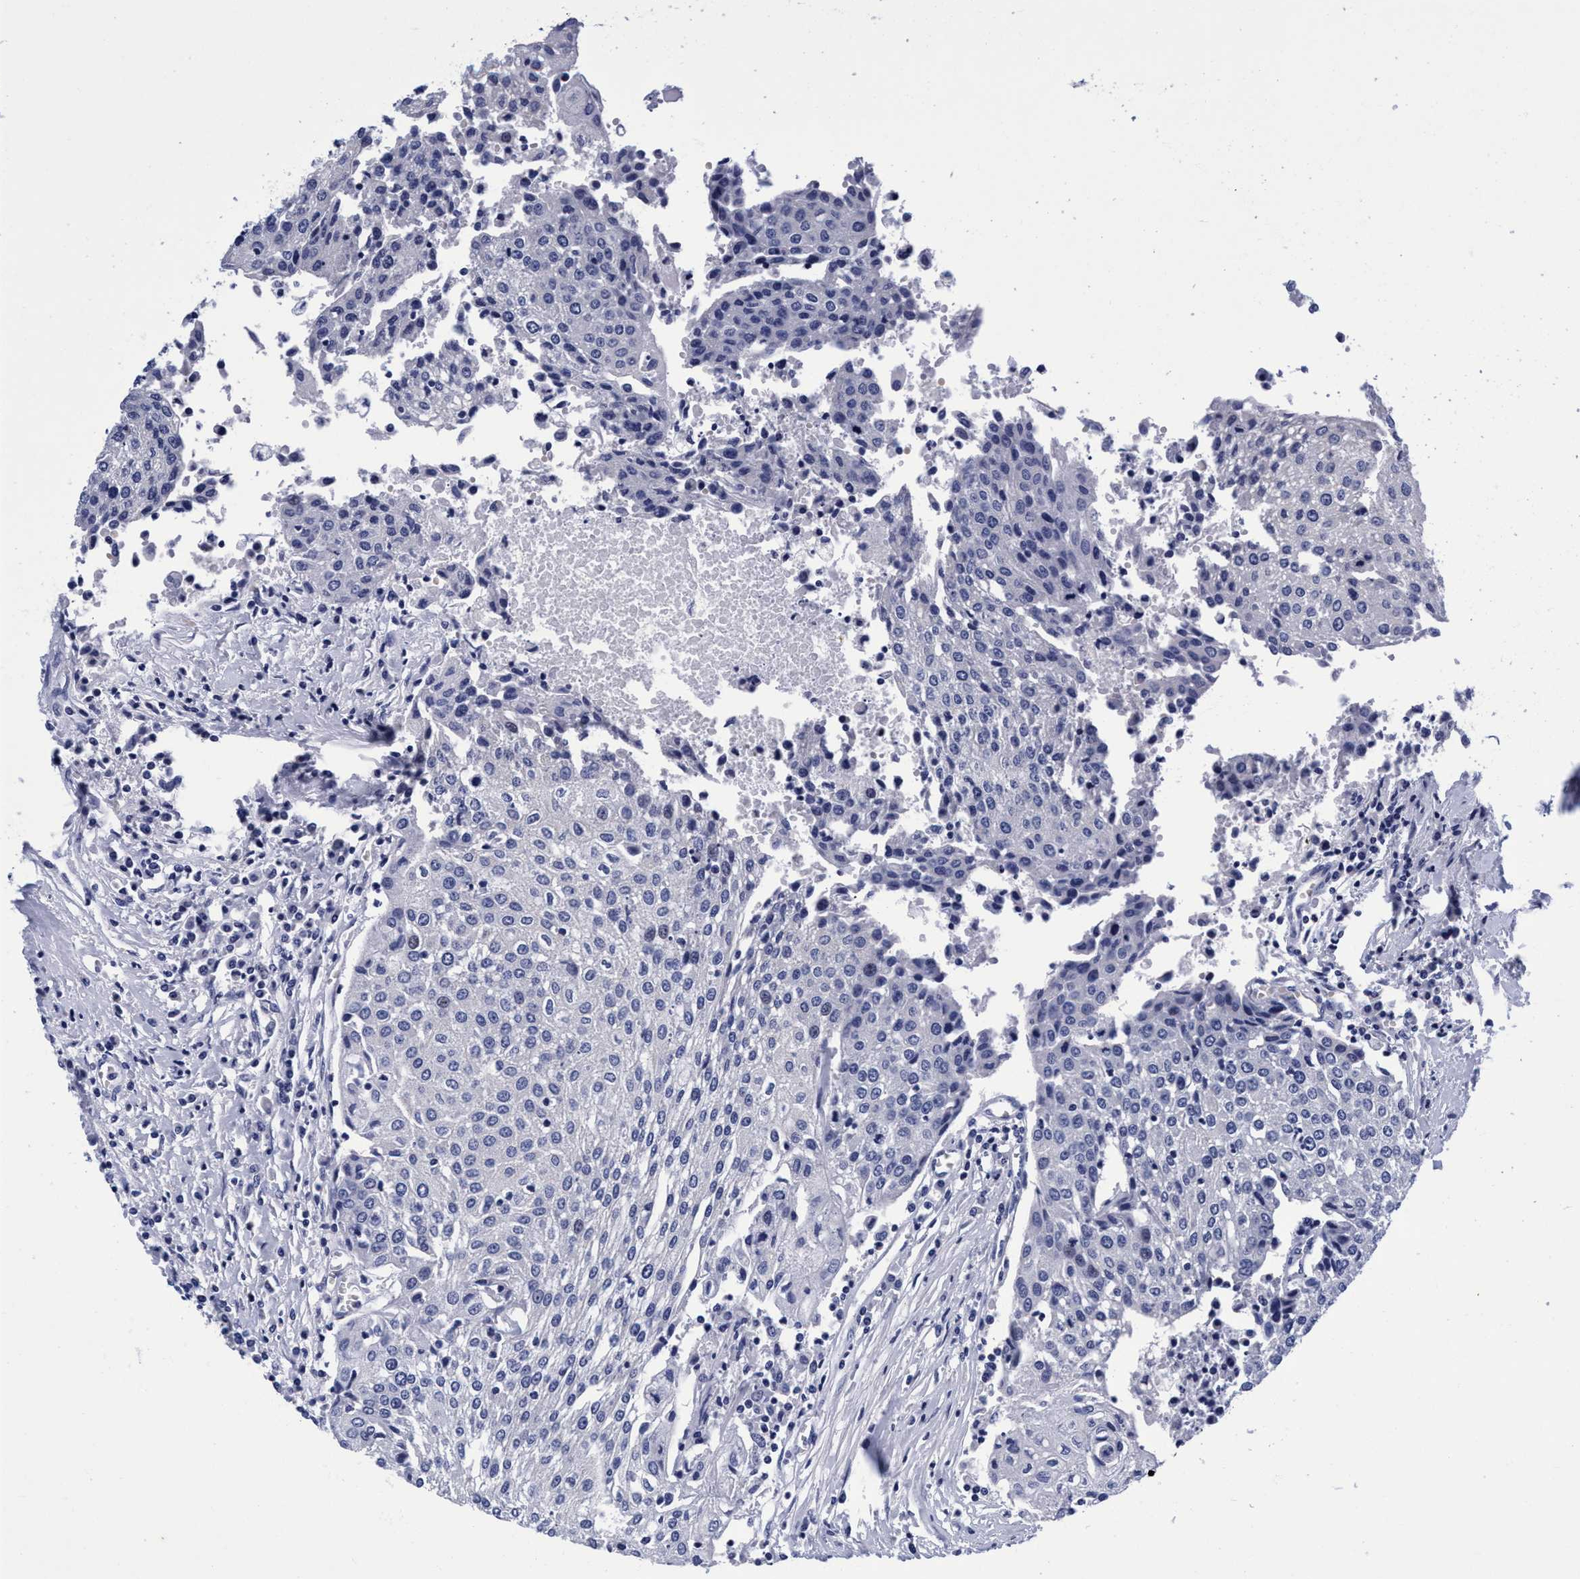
{"staining": {"intensity": "negative", "quantity": "none", "location": "none"}, "tissue": "urothelial cancer", "cell_type": "Tumor cells", "image_type": "cancer", "snomed": [{"axis": "morphology", "description": "Urothelial carcinoma, High grade"}, {"axis": "topography", "description": "Urinary bladder"}], "caption": "A high-resolution histopathology image shows immunohistochemistry staining of high-grade urothelial carcinoma, which displays no significant expression in tumor cells. (IHC, brightfield microscopy, high magnification).", "gene": "PLPPR1", "patient": {"sex": "female", "age": 85}}